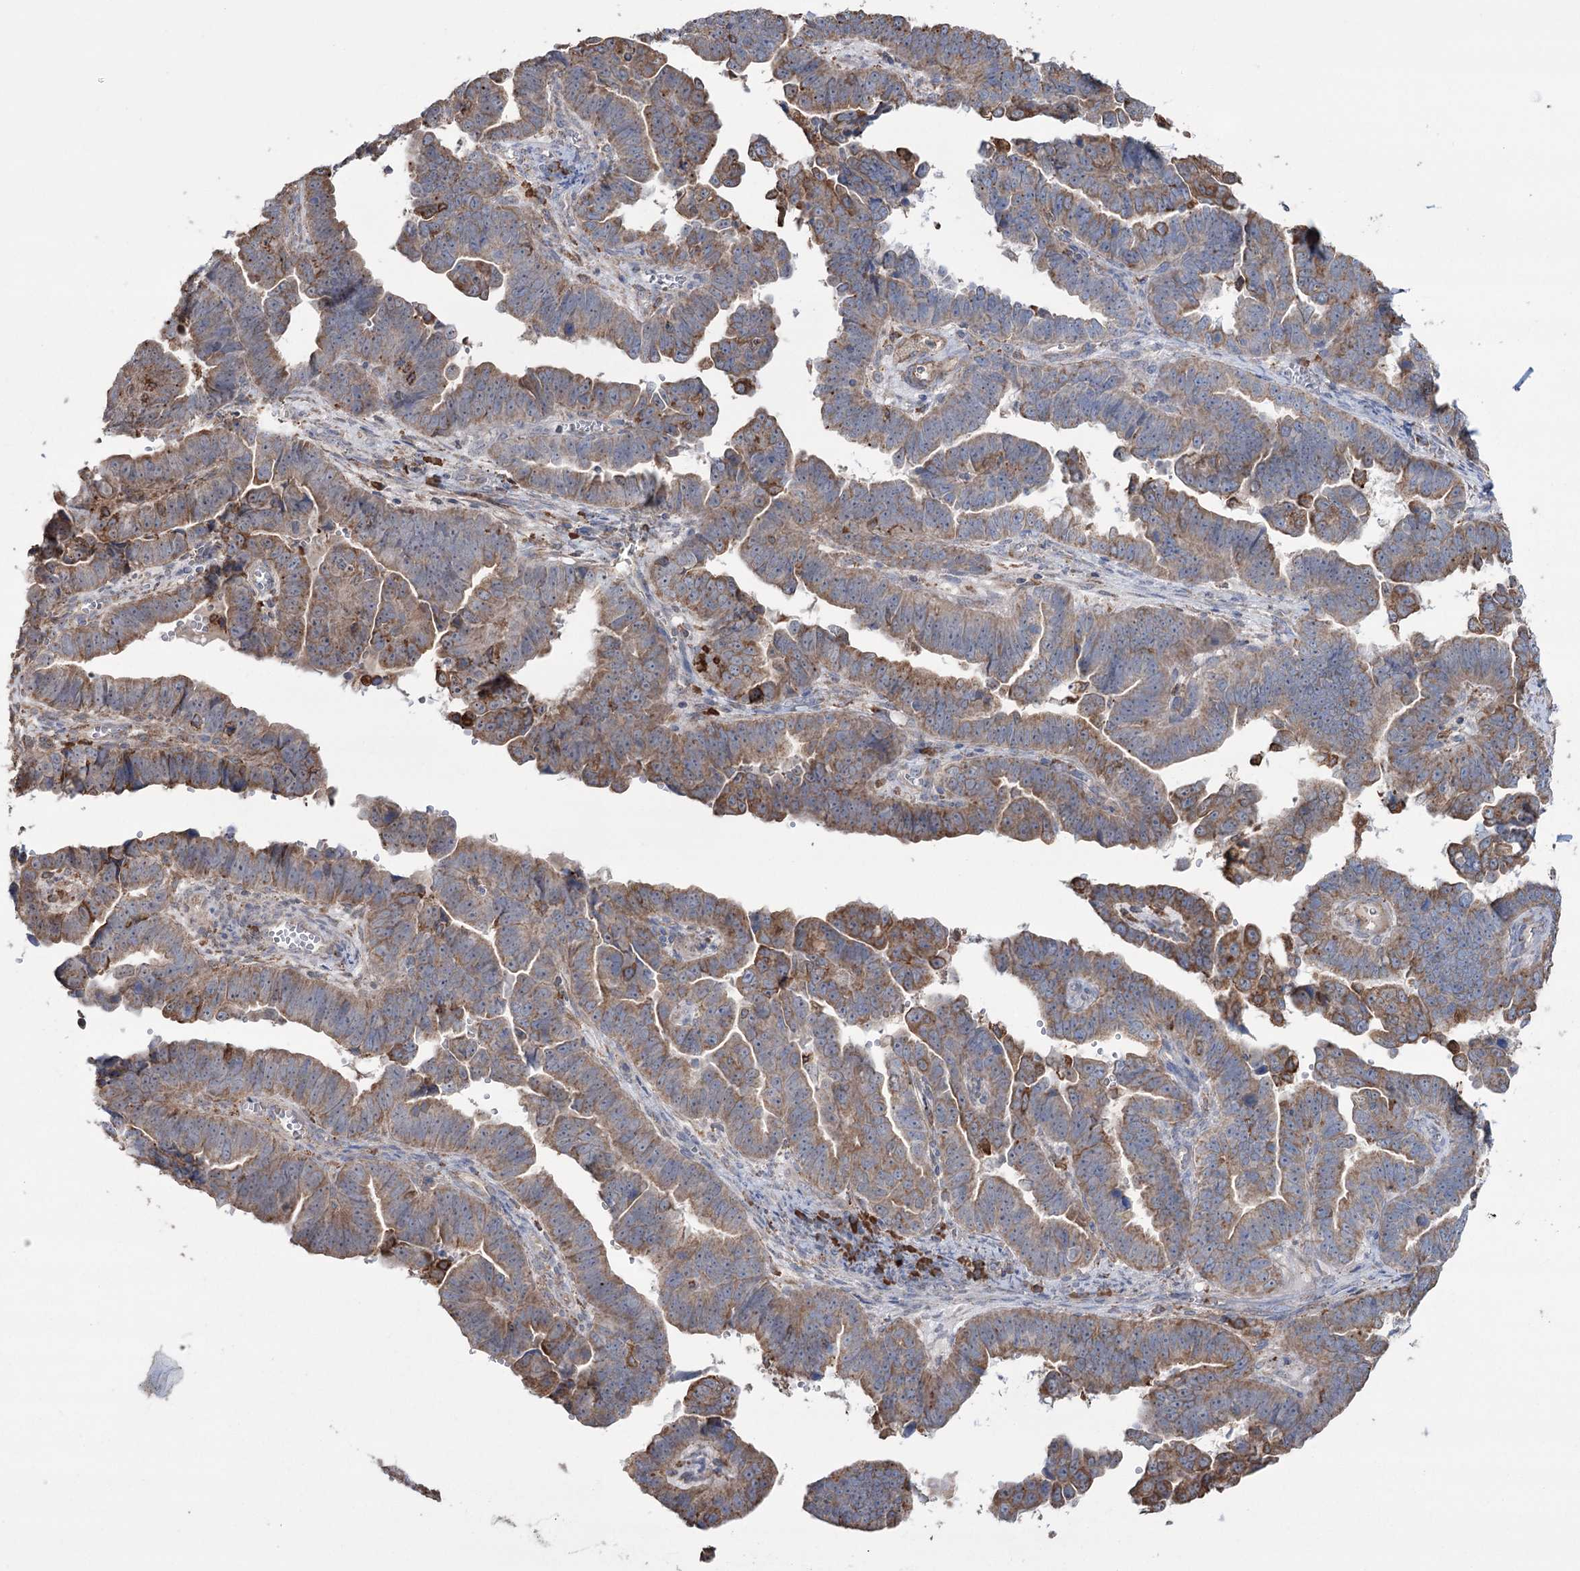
{"staining": {"intensity": "moderate", "quantity": ">75%", "location": "cytoplasmic/membranous"}, "tissue": "endometrial cancer", "cell_type": "Tumor cells", "image_type": "cancer", "snomed": [{"axis": "morphology", "description": "Adenocarcinoma, NOS"}, {"axis": "topography", "description": "Endometrium"}], "caption": "Tumor cells show medium levels of moderate cytoplasmic/membranous staining in approximately >75% of cells in endometrial adenocarcinoma.", "gene": "TRIM71", "patient": {"sex": "female", "age": 75}}